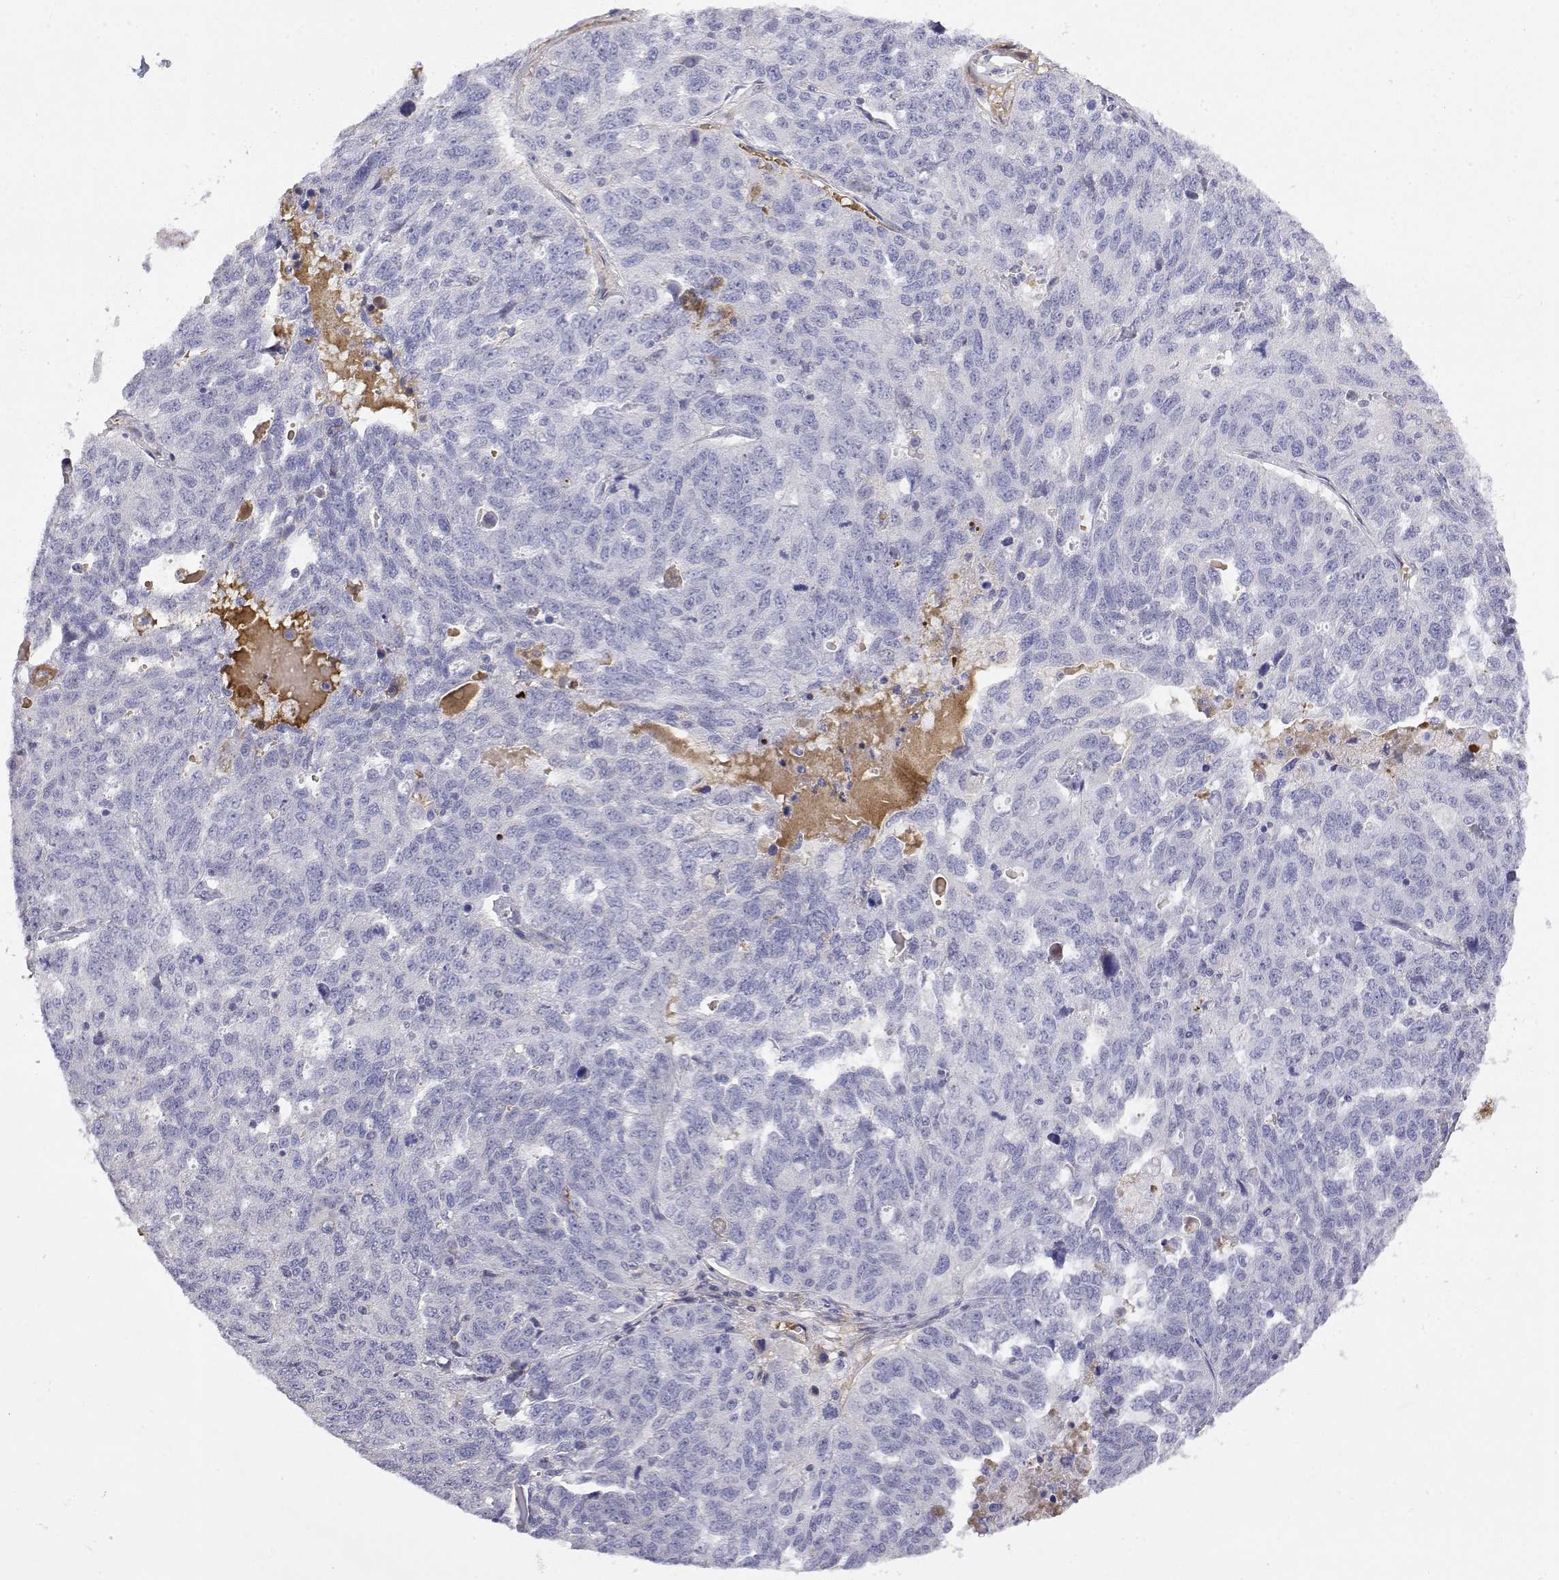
{"staining": {"intensity": "negative", "quantity": "none", "location": "none"}, "tissue": "ovarian cancer", "cell_type": "Tumor cells", "image_type": "cancer", "snomed": [{"axis": "morphology", "description": "Cystadenocarcinoma, serous, NOS"}, {"axis": "topography", "description": "Ovary"}], "caption": "Ovarian serous cystadenocarcinoma was stained to show a protein in brown. There is no significant expression in tumor cells.", "gene": "GGACT", "patient": {"sex": "female", "age": 71}}